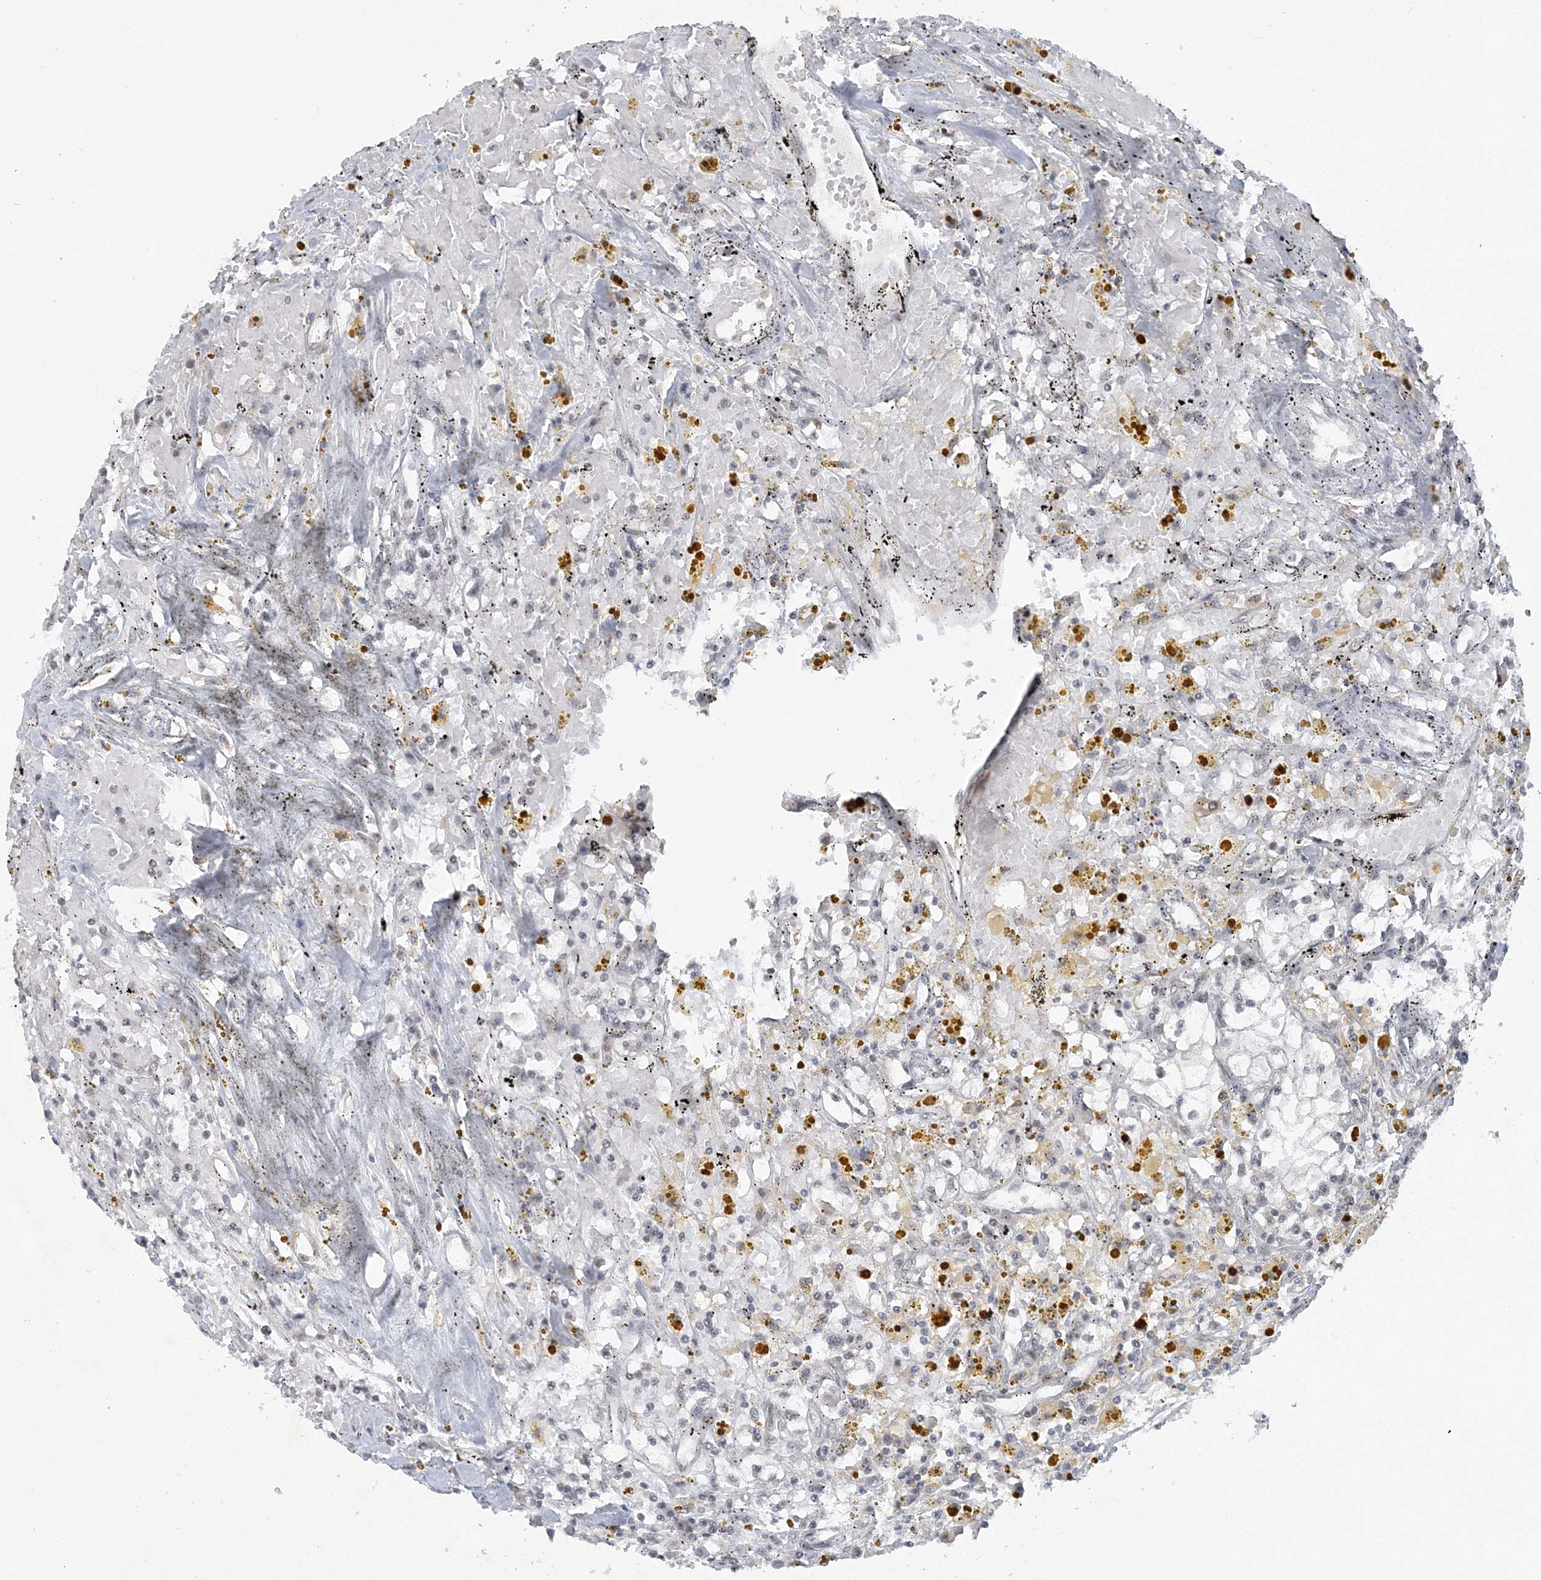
{"staining": {"intensity": "negative", "quantity": "none", "location": "none"}, "tissue": "renal cancer", "cell_type": "Tumor cells", "image_type": "cancer", "snomed": [{"axis": "morphology", "description": "Adenocarcinoma, NOS"}, {"axis": "topography", "description": "Kidney"}], "caption": "Tumor cells show no significant protein positivity in renal cancer.", "gene": "KMT2D", "patient": {"sex": "male", "age": 56}}